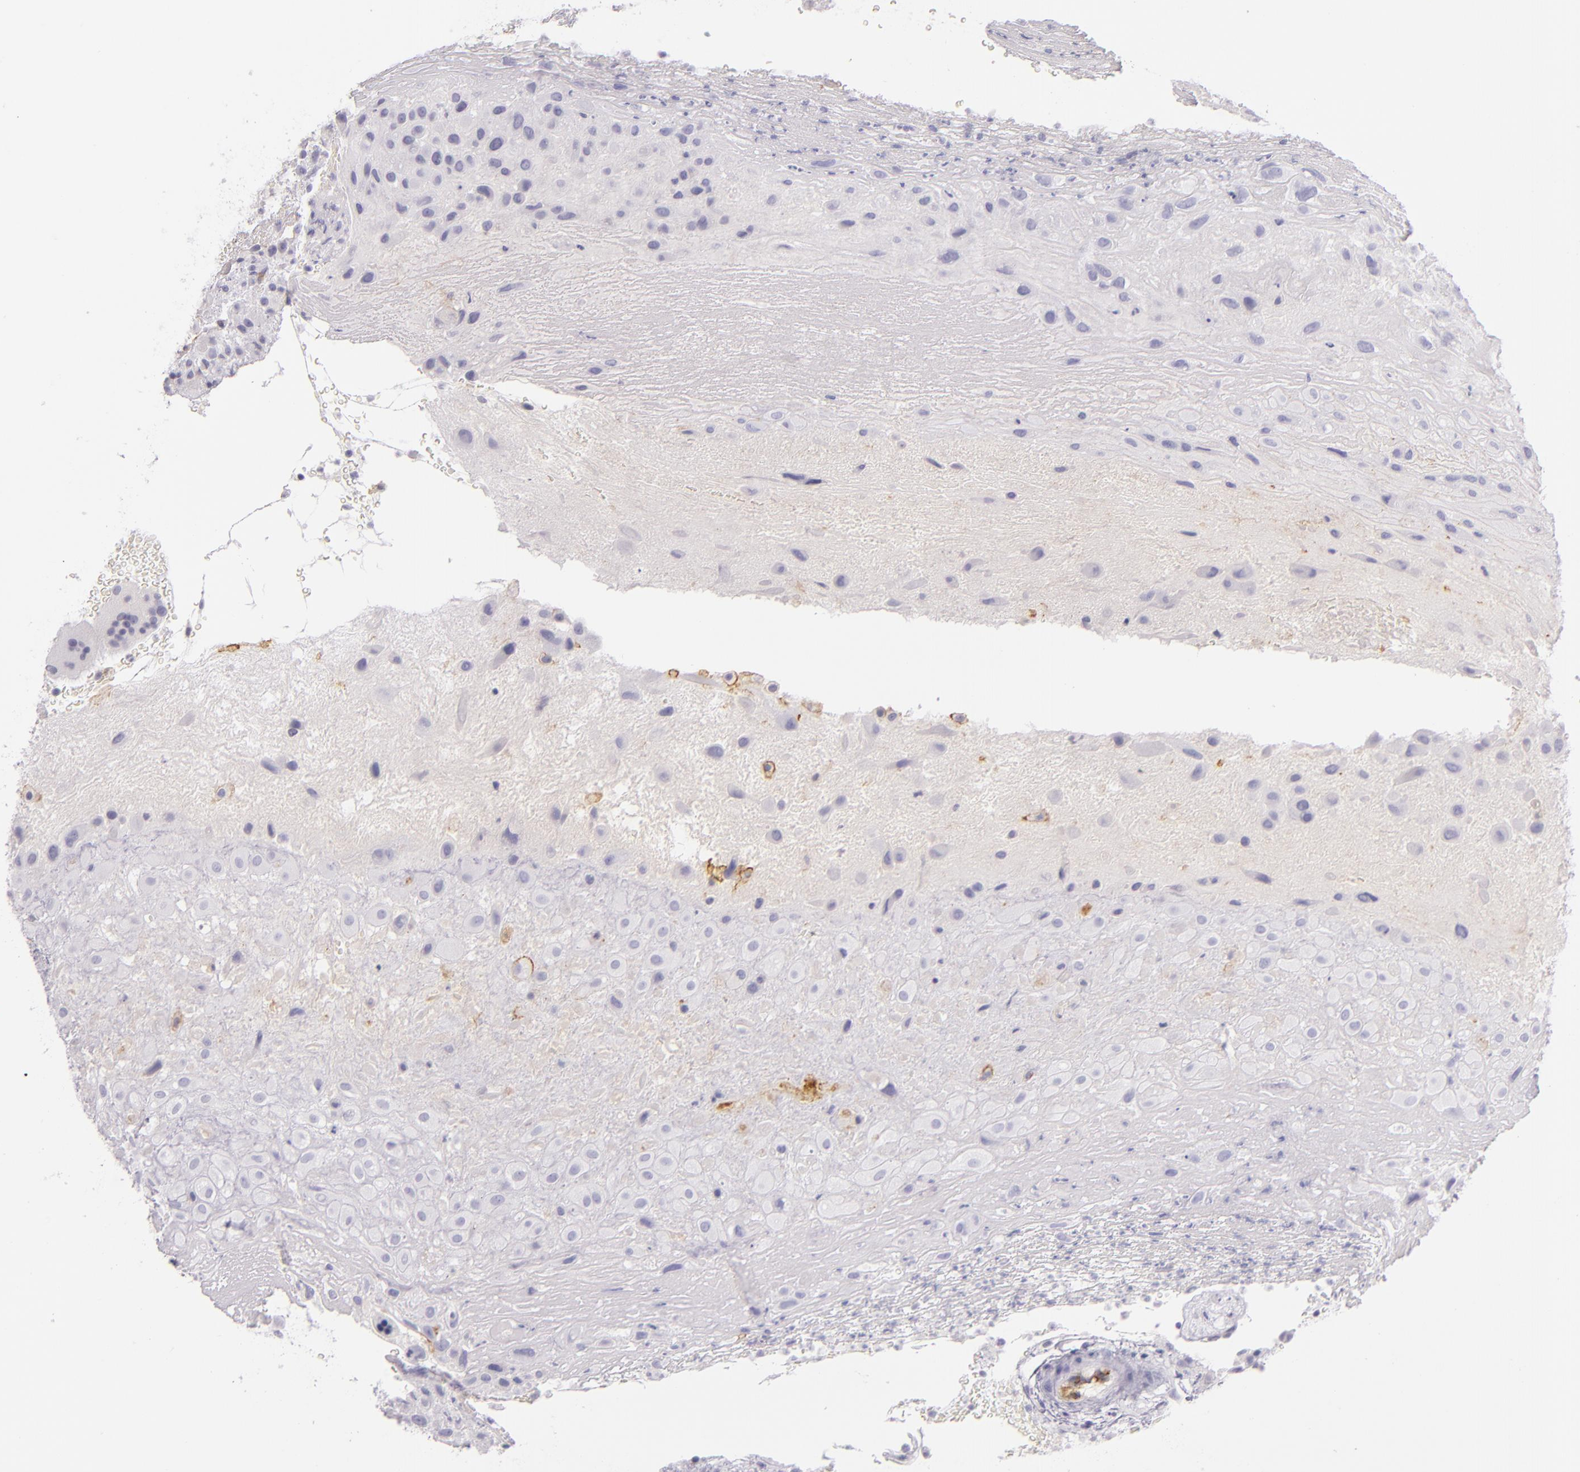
{"staining": {"intensity": "negative", "quantity": "none", "location": "none"}, "tissue": "placenta", "cell_type": "Decidual cells", "image_type": "normal", "snomed": [{"axis": "morphology", "description": "Normal tissue, NOS"}, {"axis": "topography", "description": "Placenta"}], "caption": "The immunohistochemistry histopathology image has no significant staining in decidual cells of placenta.", "gene": "ICAM1", "patient": {"sex": "female", "age": 19}}